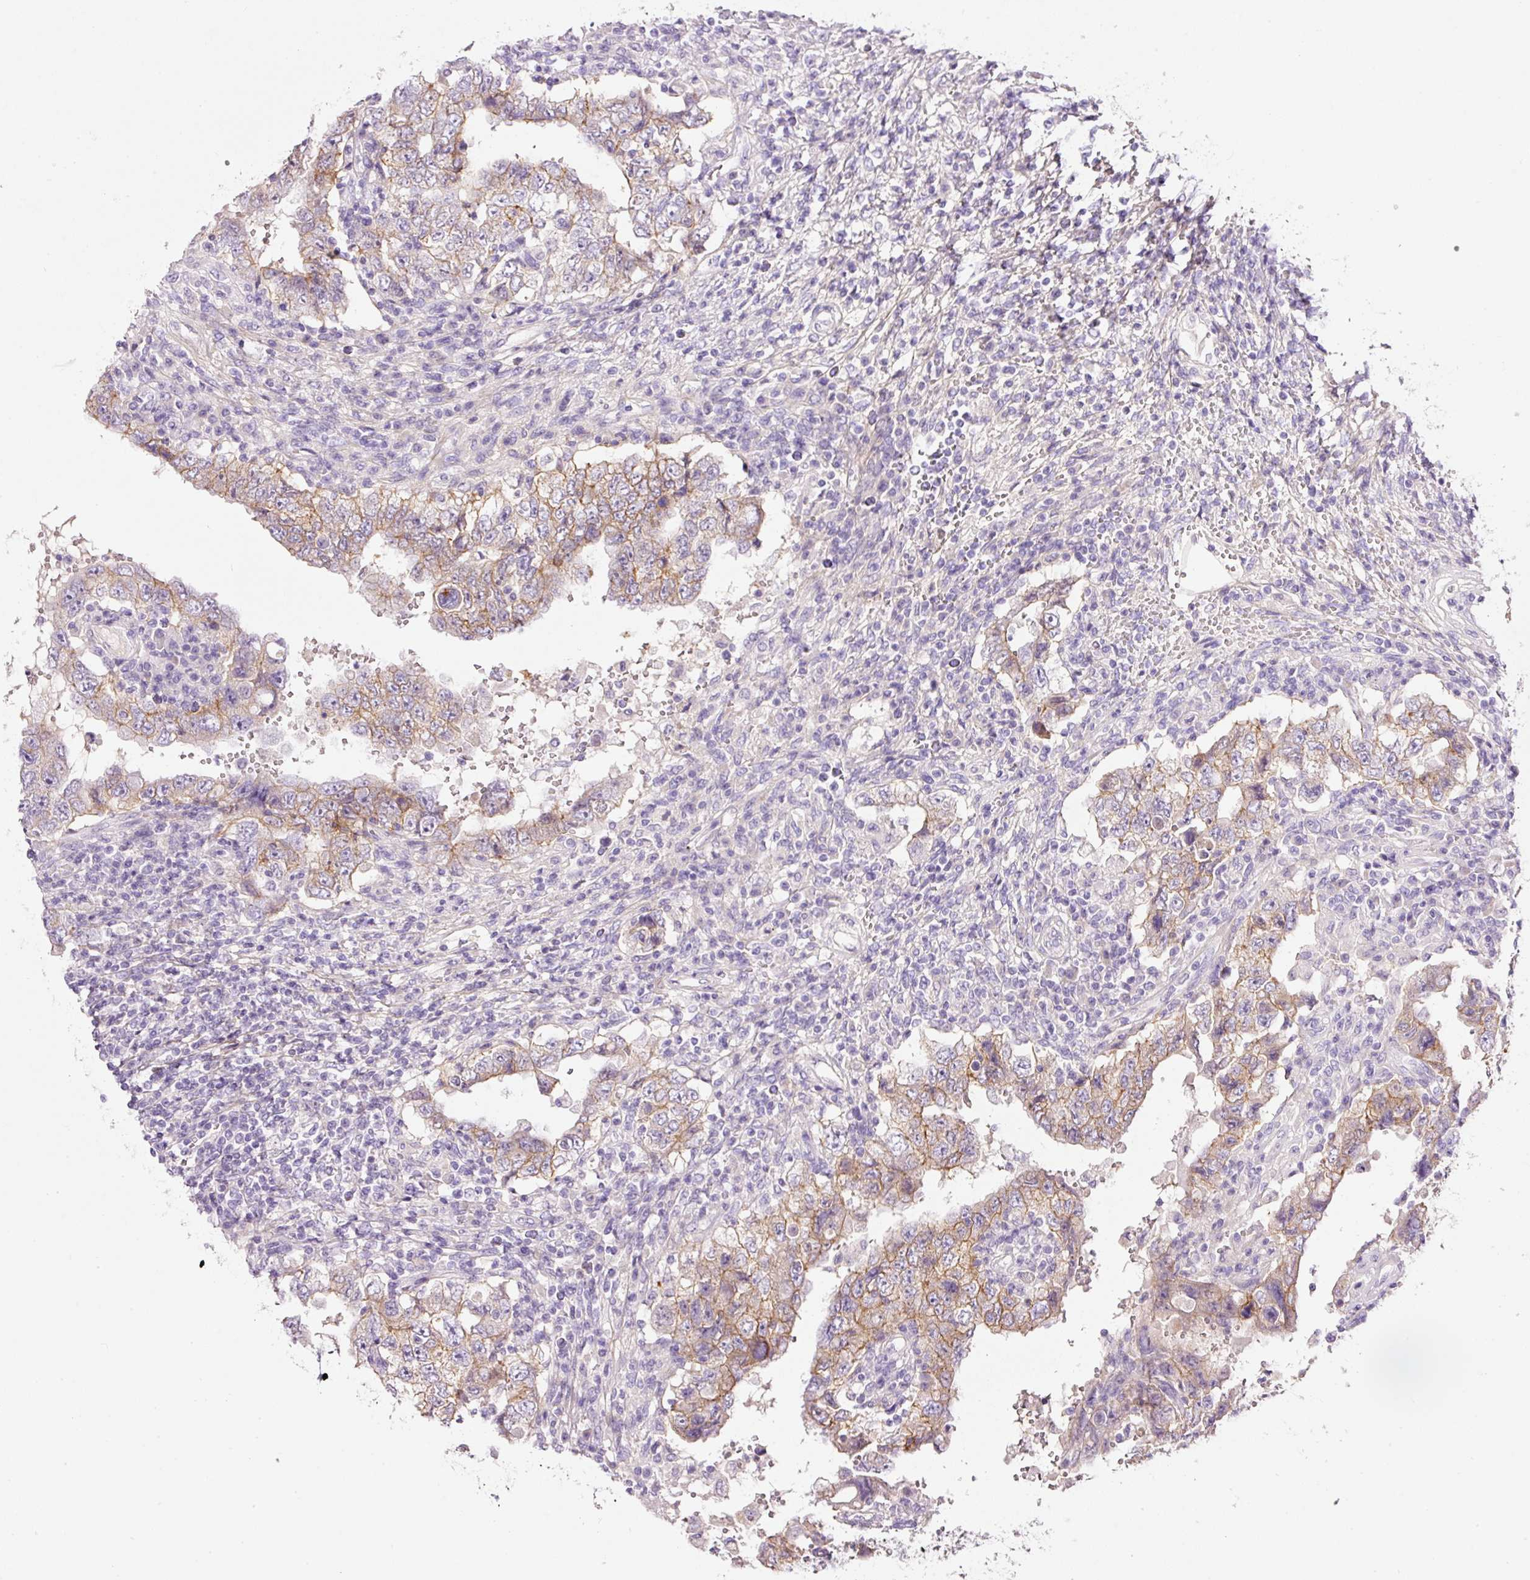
{"staining": {"intensity": "moderate", "quantity": "25%-75%", "location": "cytoplasmic/membranous"}, "tissue": "testis cancer", "cell_type": "Tumor cells", "image_type": "cancer", "snomed": [{"axis": "morphology", "description": "Carcinoma, Embryonal, NOS"}, {"axis": "topography", "description": "Testis"}], "caption": "Immunohistochemistry of embryonal carcinoma (testis) reveals medium levels of moderate cytoplasmic/membranous positivity in about 25%-75% of tumor cells.", "gene": "SOS2", "patient": {"sex": "male", "age": 26}}